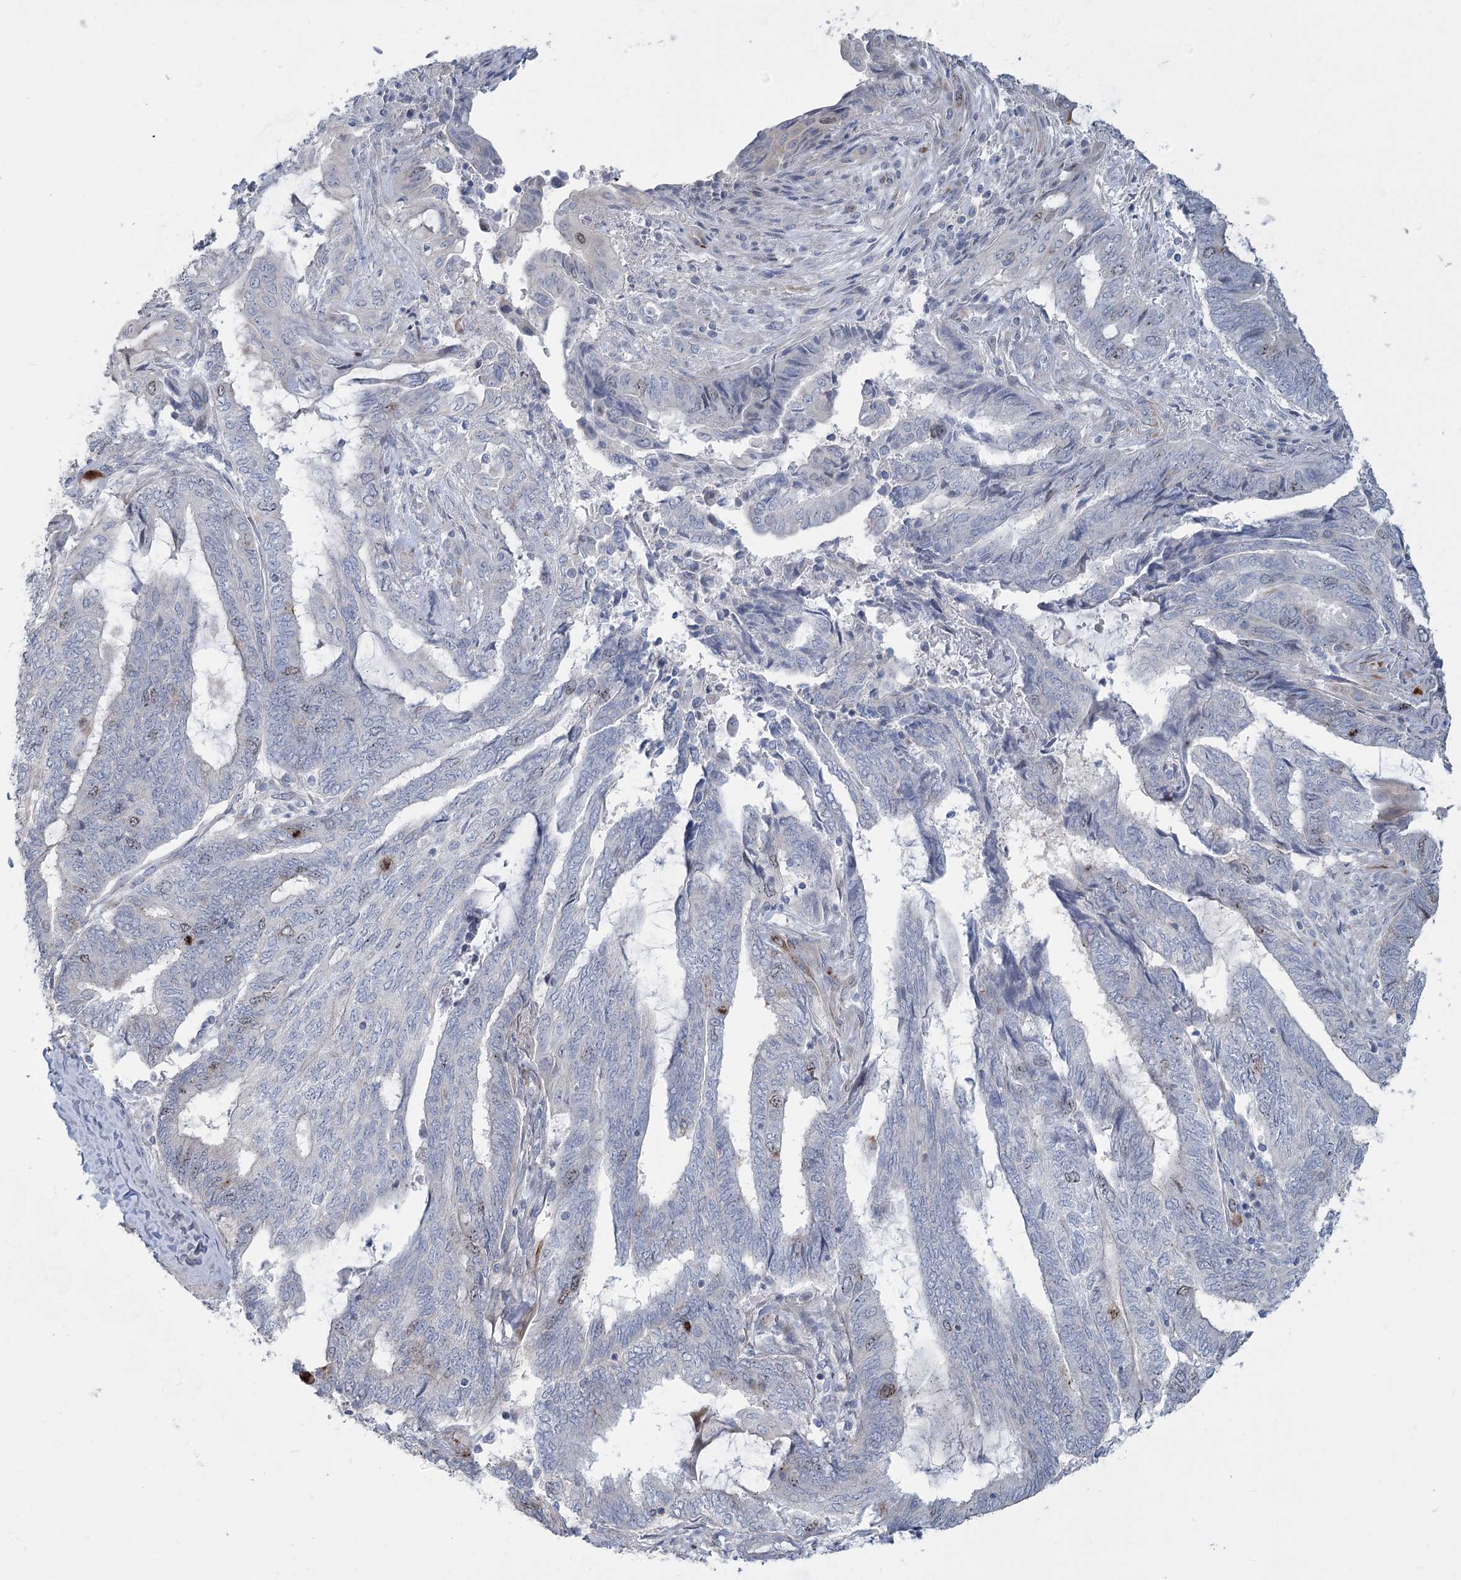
{"staining": {"intensity": "weak", "quantity": "<25%", "location": "nuclear"}, "tissue": "endometrial cancer", "cell_type": "Tumor cells", "image_type": "cancer", "snomed": [{"axis": "morphology", "description": "Adenocarcinoma, NOS"}, {"axis": "topography", "description": "Uterus"}, {"axis": "topography", "description": "Endometrium"}], "caption": "Immunohistochemical staining of adenocarcinoma (endometrial) demonstrates no significant staining in tumor cells.", "gene": "ABITRAM", "patient": {"sex": "female", "age": 70}}